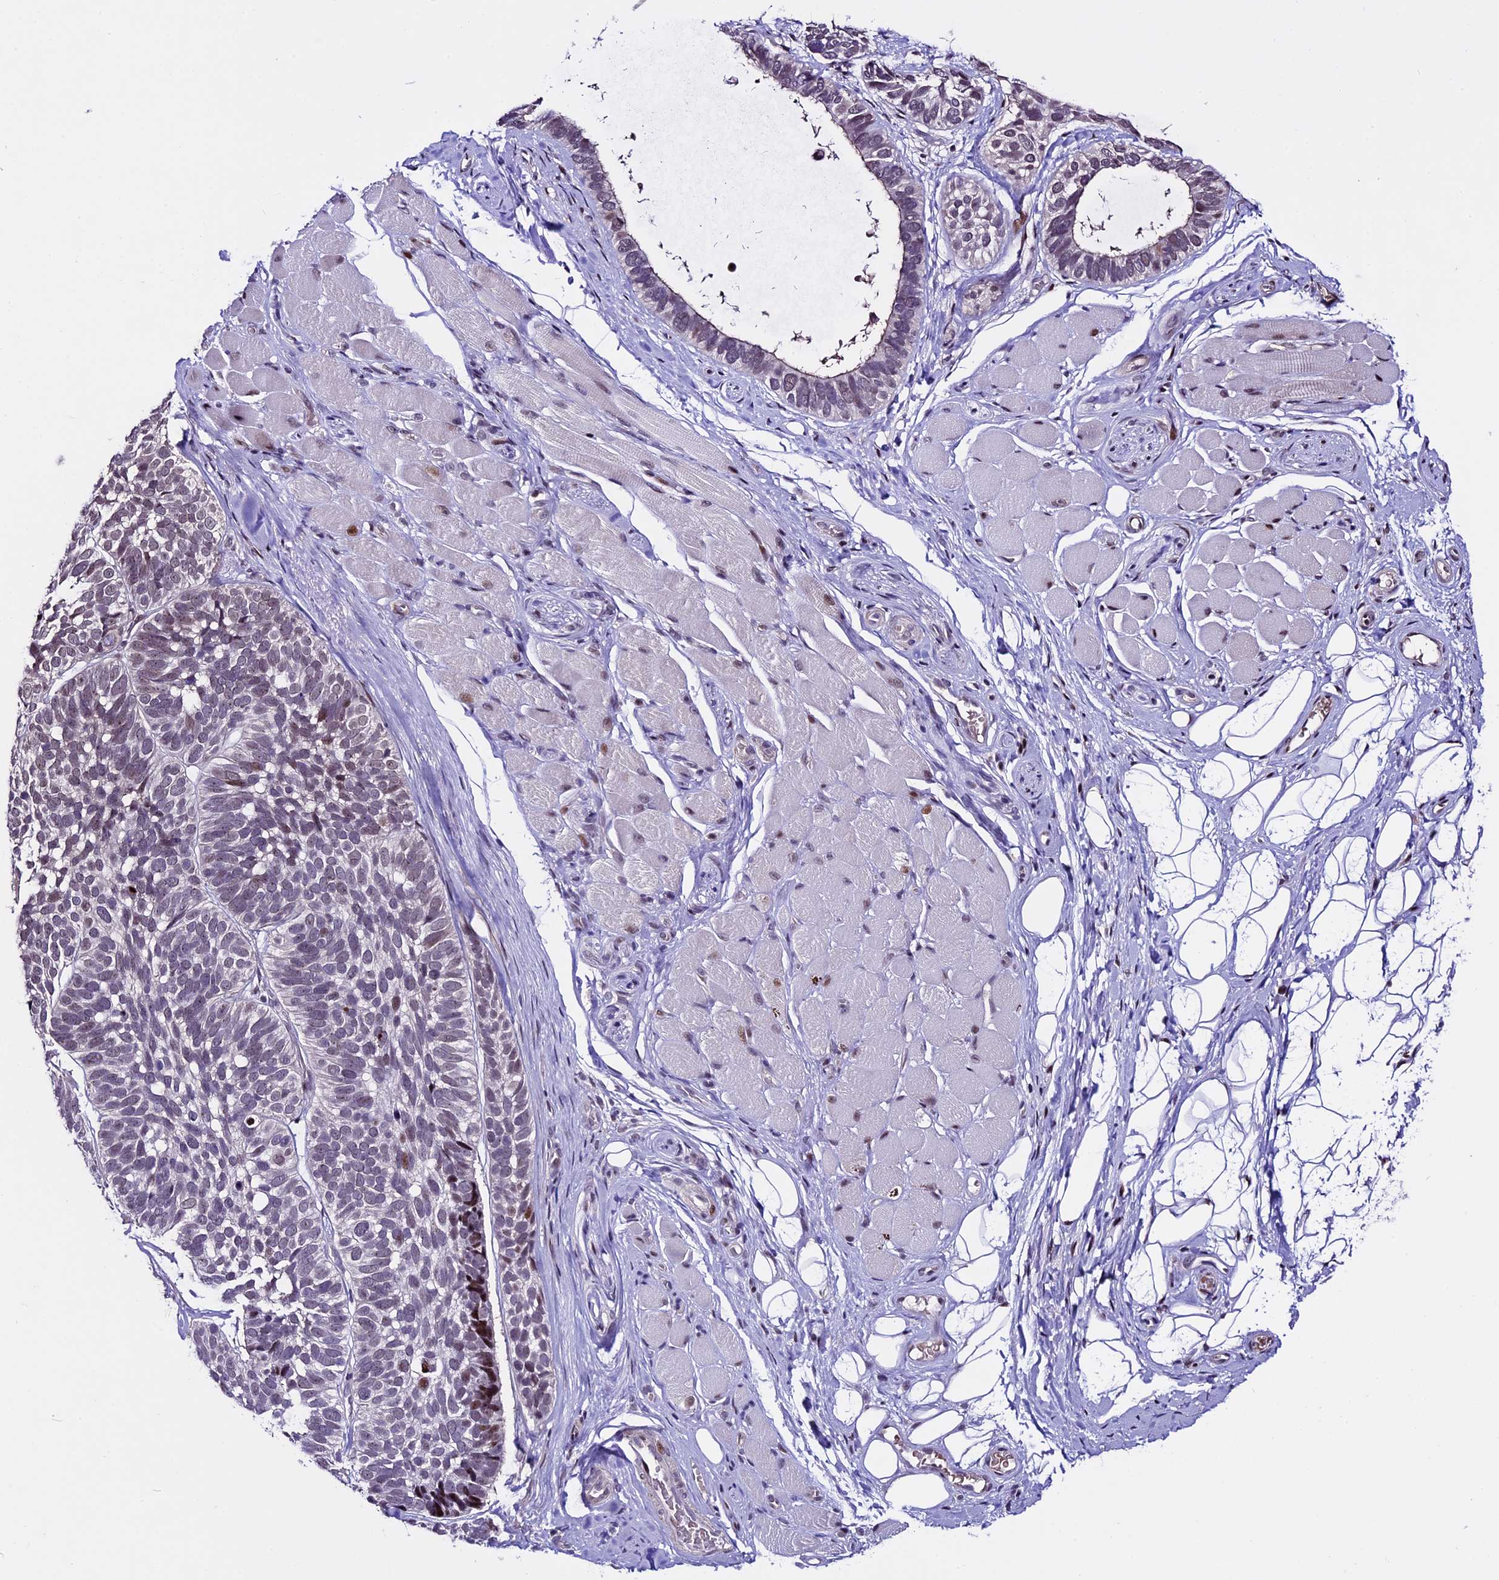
{"staining": {"intensity": "moderate", "quantity": "<25%", "location": "nuclear"}, "tissue": "skin cancer", "cell_type": "Tumor cells", "image_type": "cancer", "snomed": [{"axis": "morphology", "description": "Basal cell carcinoma"}, {"axis": "topography", "description": "Skin"}], "caption": "Tumor cells reveal low levels of moderate nuclear positivity in about <25% of cells in human basal cell carcinoma (skin).", "gene": "TCP11L2", "patient": {"sex": "male", "age": 62}}